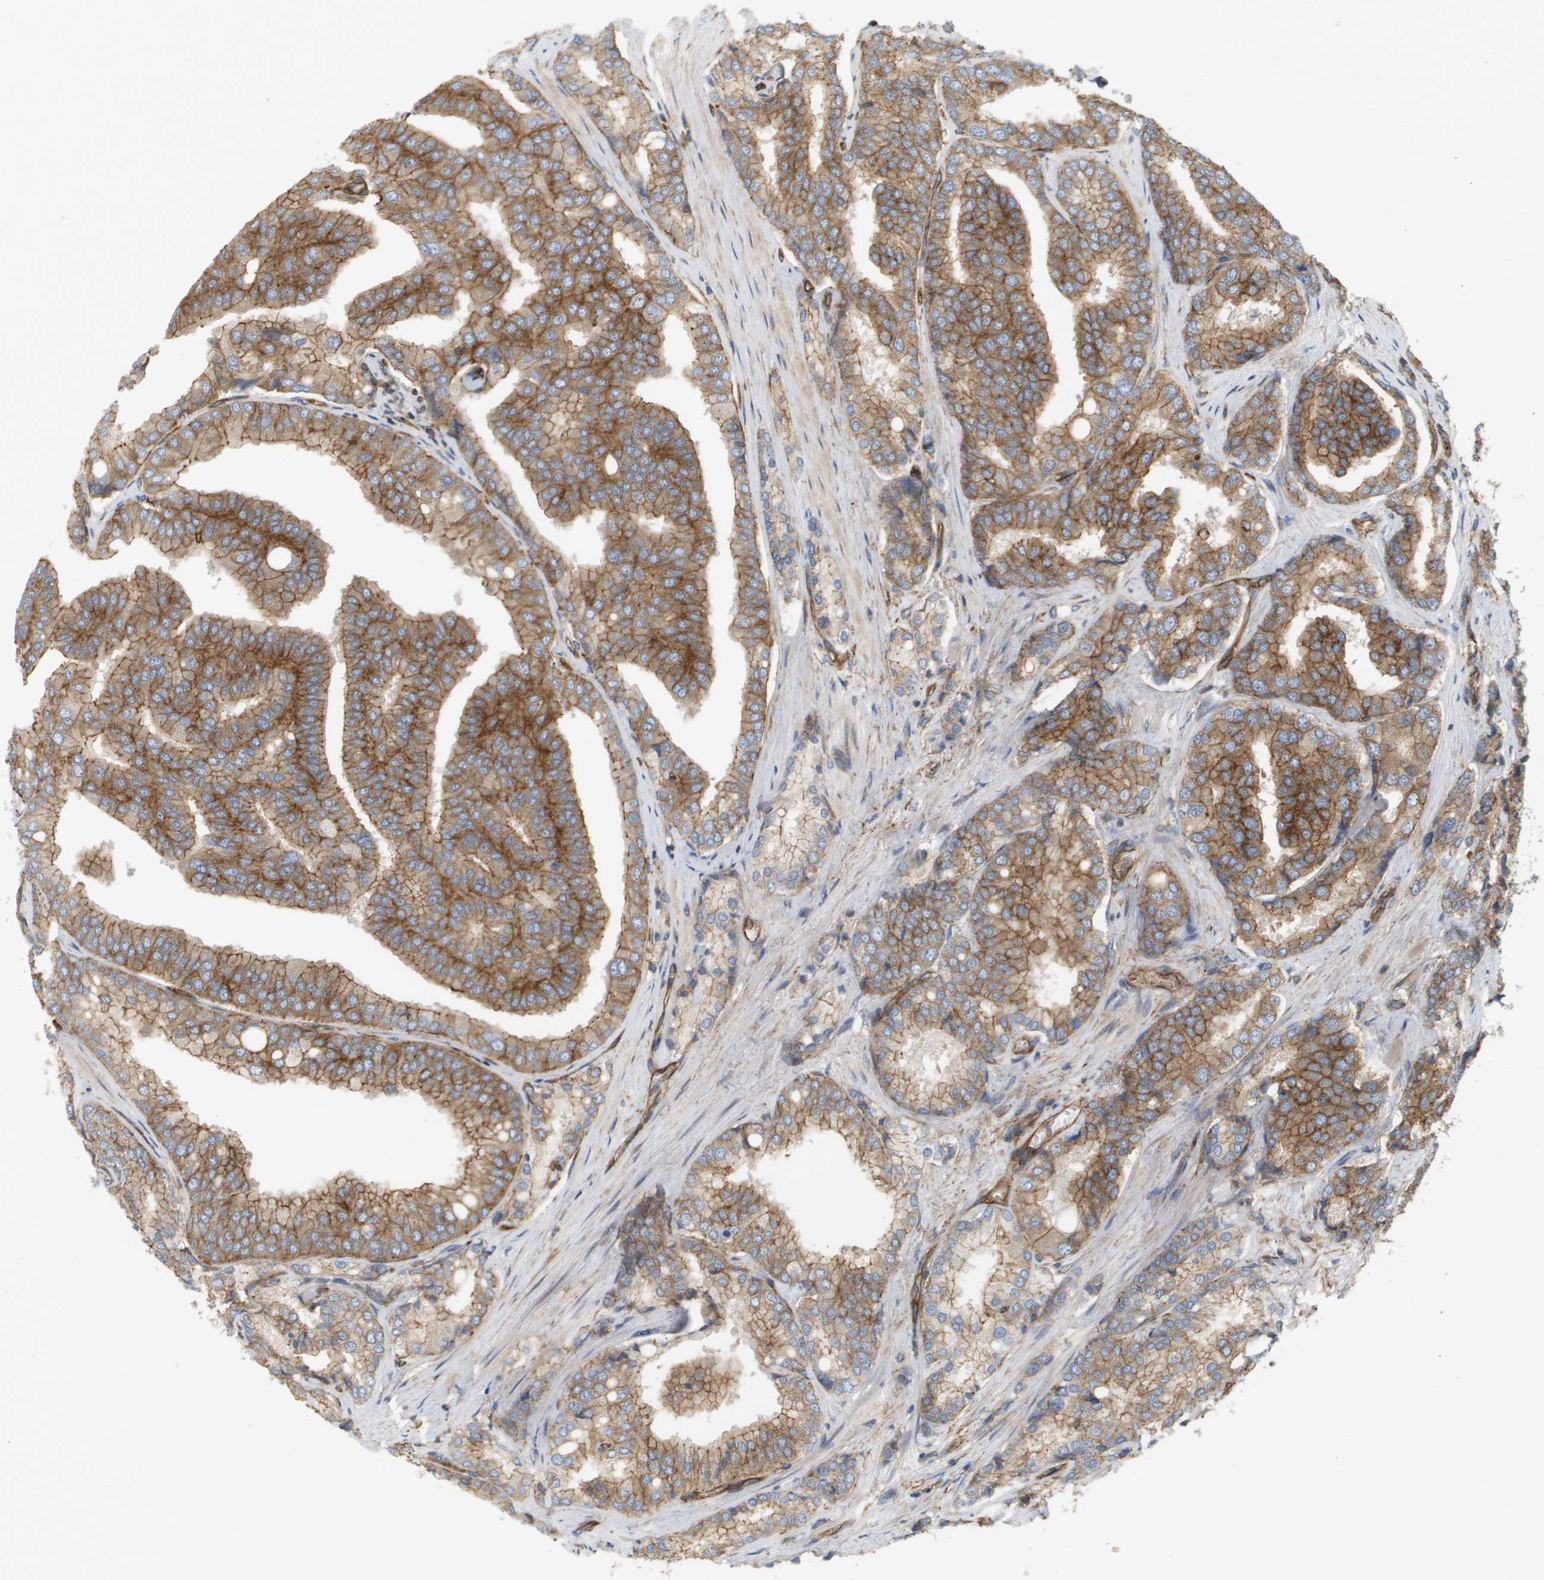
{"staining": {"intensity": "moderate", "quantity": ">75%", "location": "cytoplasmic/membranous"}, "tissue": "prostate cancer", "cell_type": "Tumor cells", "image_type": "cancer", "snomed": [{"axis": "morphology", "description": "Adenocarcinoma, High grade"}, {"axis": "topography", "description": "Prostate"}], "caption": "An immunohistochemistry (IHC) histopathology image of neoplastic tissue is shown. Protein staining in brown labels moderate cytoplasmic/membranous positivity in prostate cancer (adenocarcinoma (high-grade)) within tumor cells. The staining was performed using DAB (3,3'-diaminobenzidine), with brown indicating positive protein expression. Nuclei are stained blue with hematoxylin.", "gene": "SGMS2", "patient": {"sex": "male", "age": 50}}